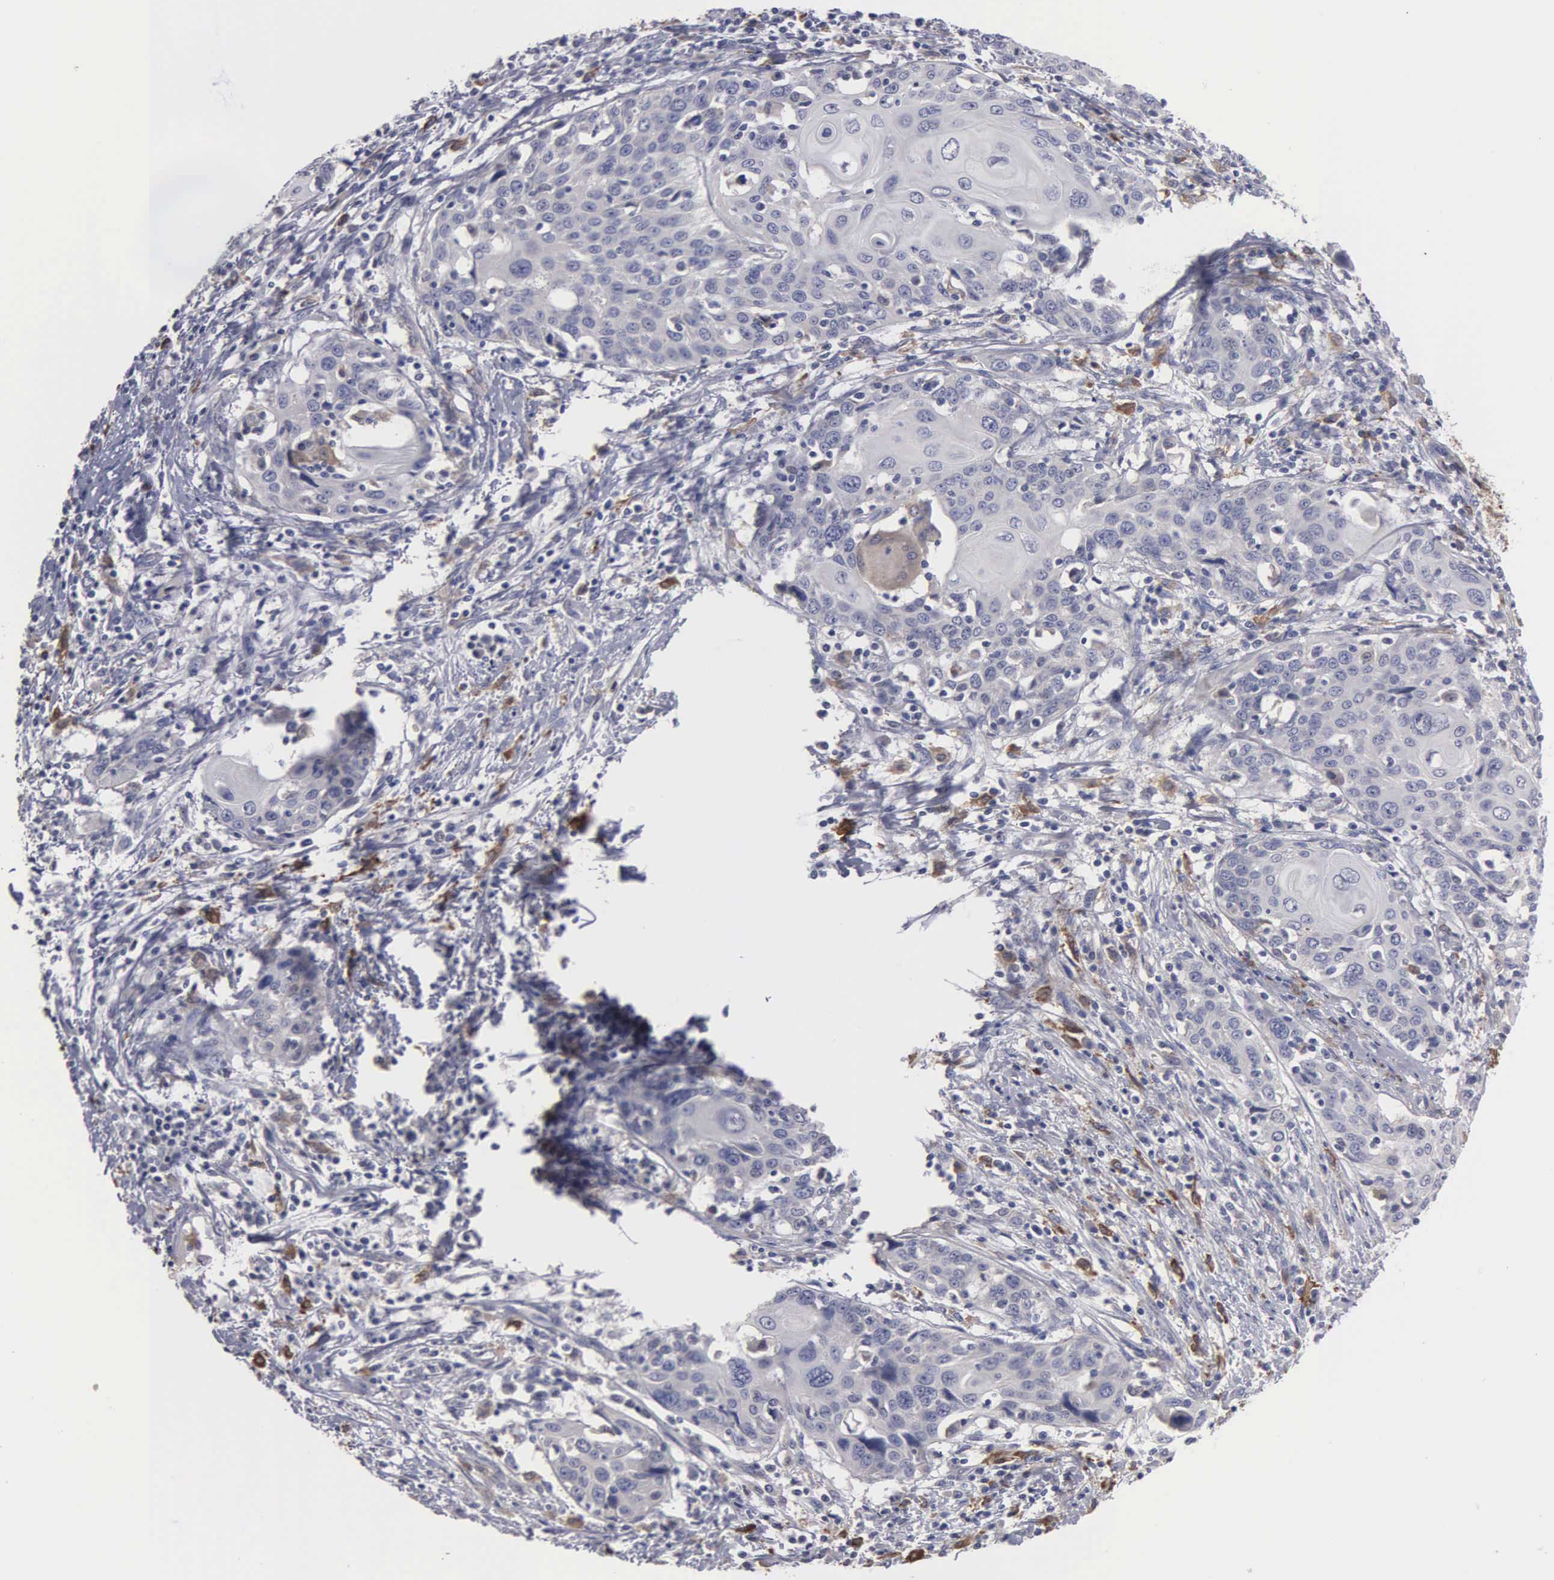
{"staining": {"intensity": "weak", "quantity": "<25%", "location": "cytoplasmic/membranous"}, "tissue": "cervical cancer", "cell_type": "Tumor cells", "image_type": "cancer", "snomed": [{"axis": "morphology", "description": "Squamous cell carcinoma, NOS"}, {"axis": "topography", "description": "Cervix"}], "caption": "A histopathology image of squamous cell carcinoma (cervical) stained for a protein shows no brown staining in tumor cells.", "gene": "LIN52", "patient": {"sex": "female", "age": 54}}